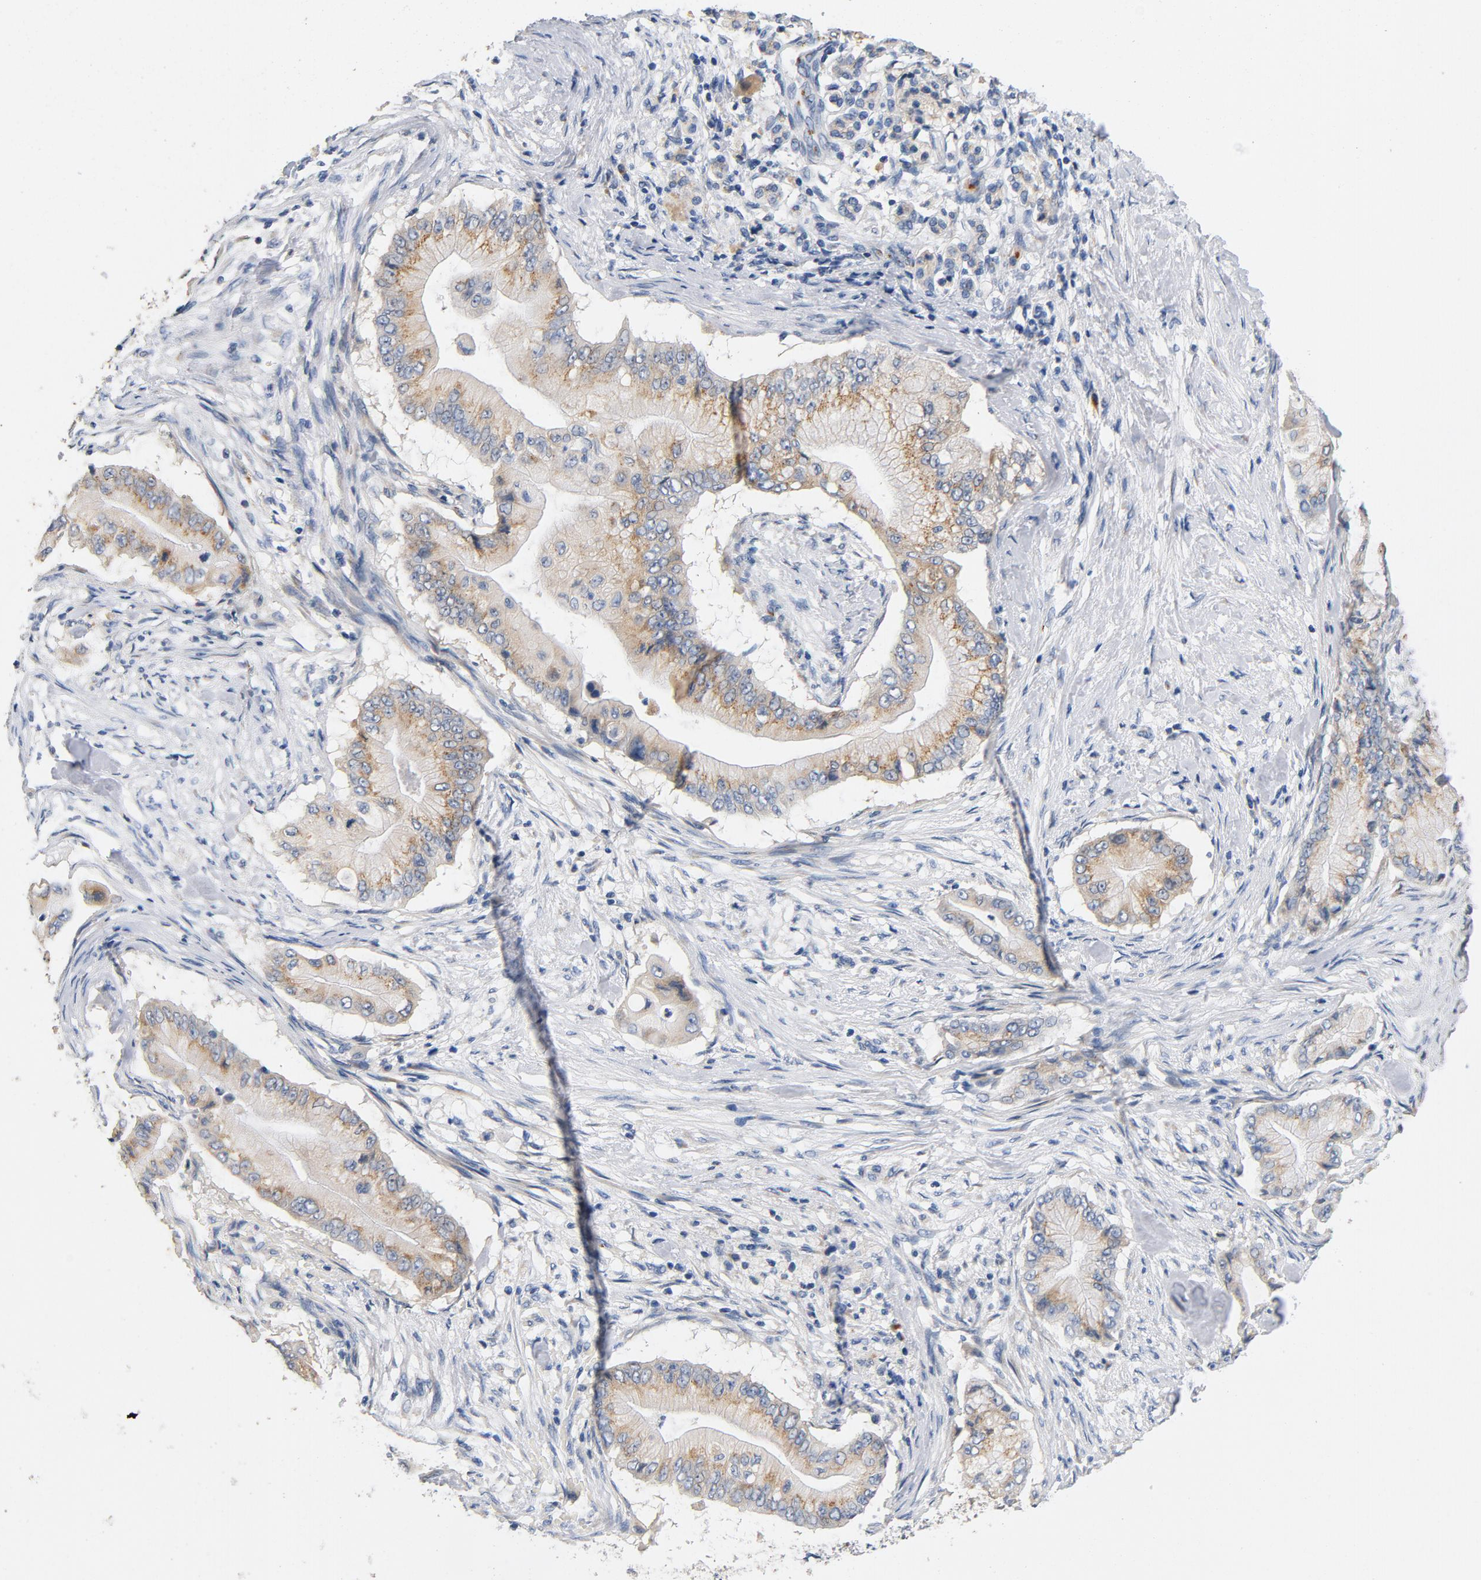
{"staining": {"intensity": "weak", "quantity": "25%-75%", "location": "cytoplasmic/membranous"}, "tissue": "pancreatic cancer", "cell_type": "Tumor cells", "image_type": "cancer", "snomed": [{"axis": "morphology", "description": "Adenocarcinoma, NOS"}, {"axis": "topography", "description": "Pancreas"}], "caption": "Pancreatic adenocarcinoma was stained to show a protein in brown. There is low levels of weak cytoplasmic/membranous expression in about 25%-75% of tumor cells.", "gene": "LMAN2", "patient": {"sex": "male", "age": 62}}